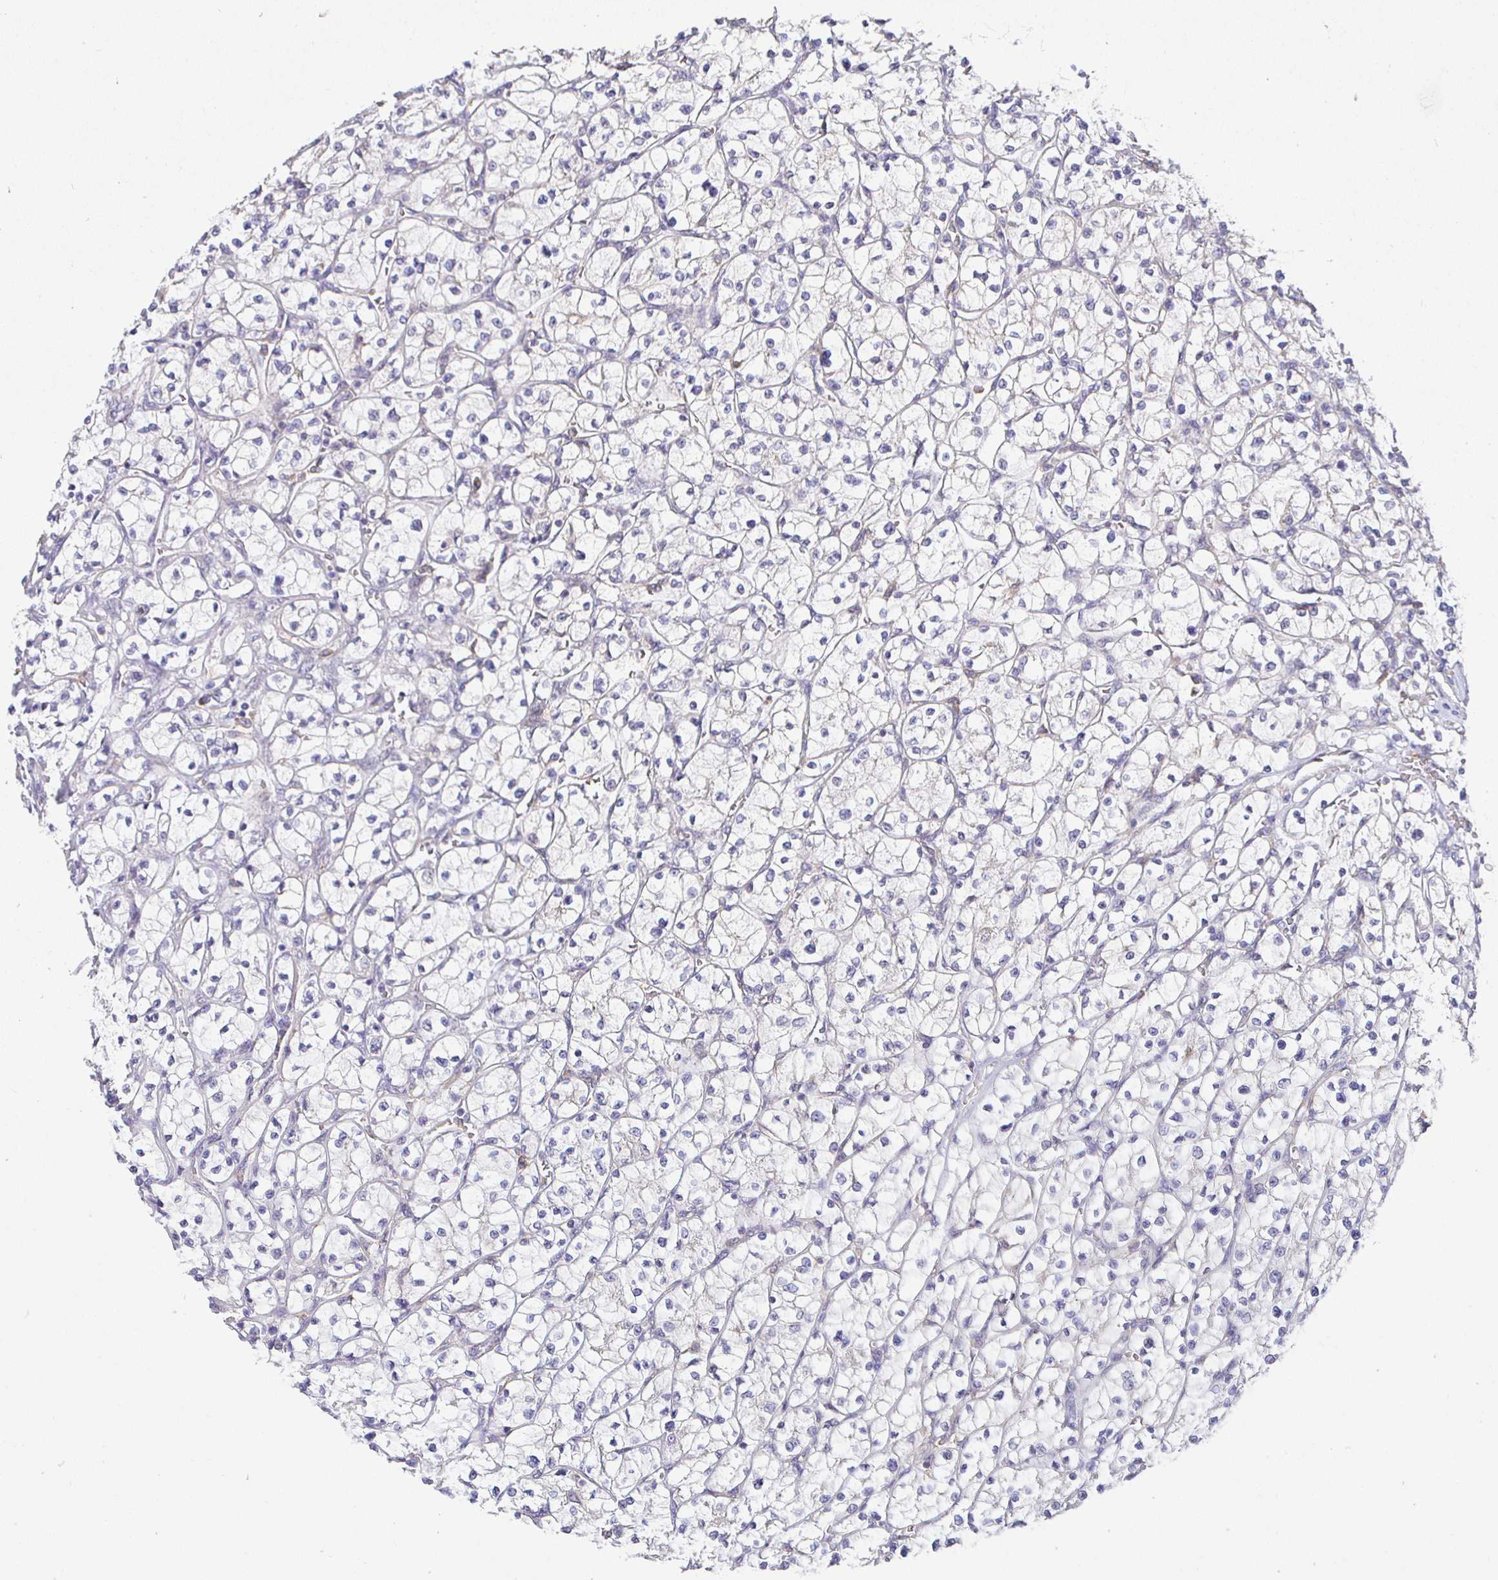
{"staining": {"intensity": "negative", "quantity": "none", "location": "none"}, "tissue": "renal cancer", "cell_type": "Tumor cells", "image_type": "cancer", "snomed": [{"axis": "morphology", "description": "Adenocarcinoma, NOS"}, {"axis": "topography", "description": "Kidney"}], "caption": "Protein analysis of renal cancer (adenocarcinoma) exhibits no significant expression in tumor cells.", "gene": "SIRPA", "patient": {"sex": "female", "age": 64}}